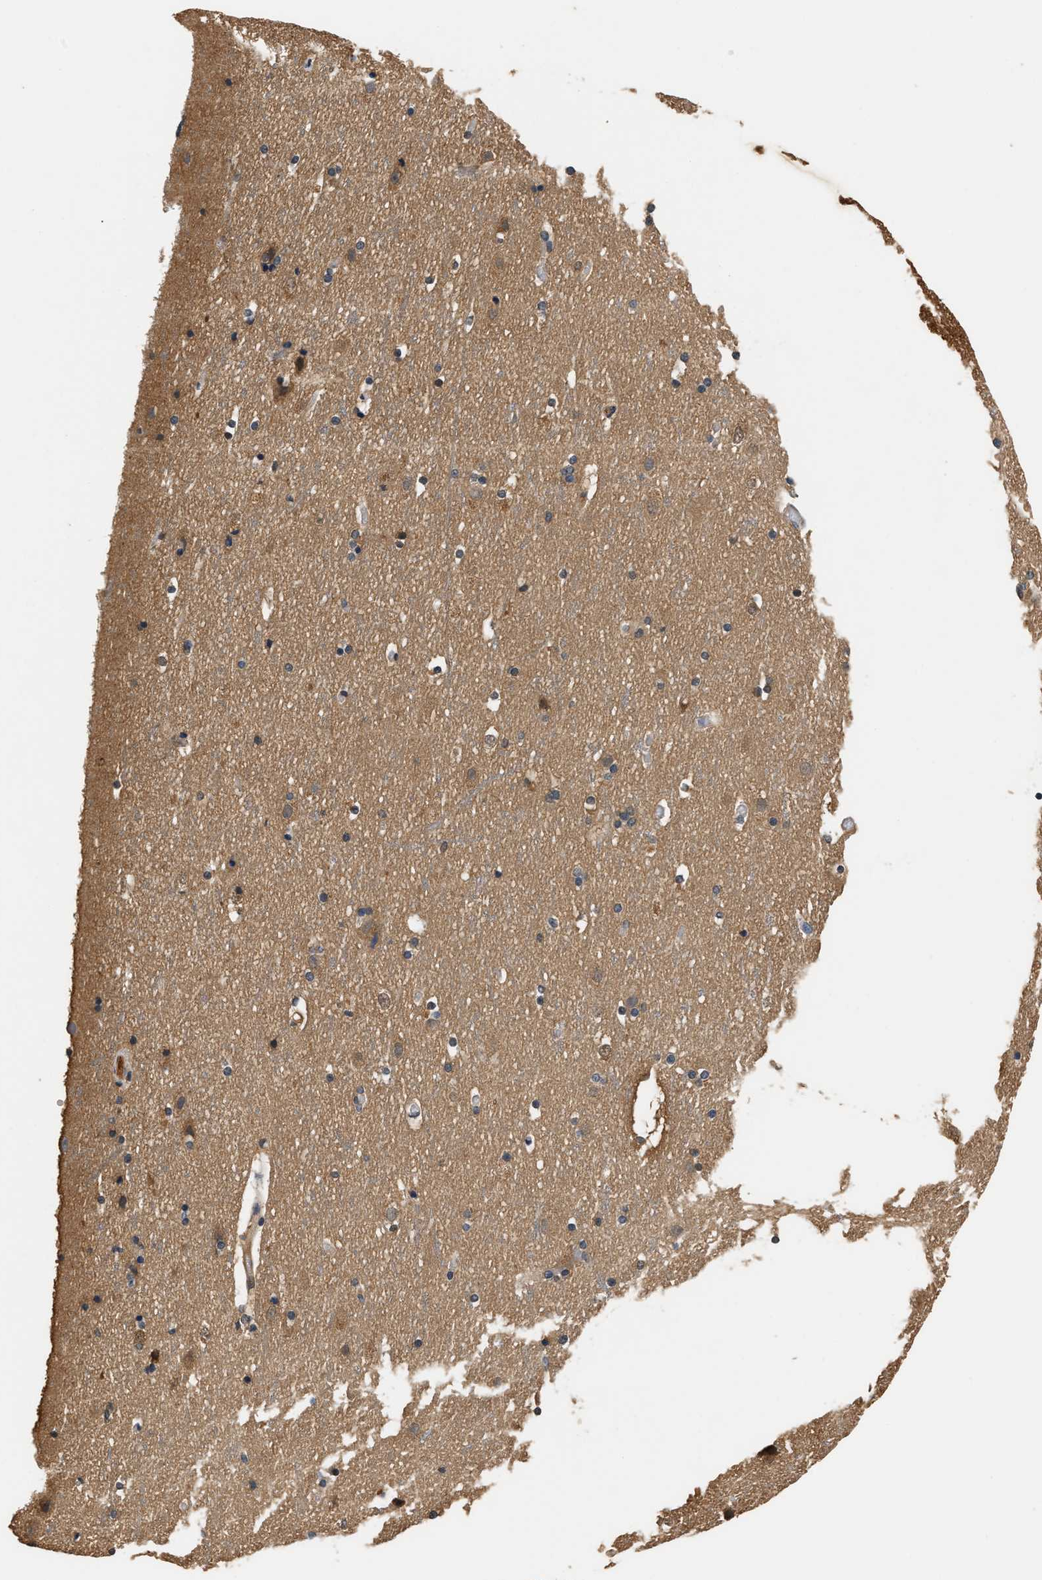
{"staining": {"intensity": "moderate", "quantity": ">75%", "location": "cytoplasmic/membranous"}, "tissue": "cerebral cortex", "cell_type": "Endothelial cells", "image_type": "normal", "snomed": [{"axis": "morphology", "description": "Normal tissue, NOS"}, {"axis": "topography", "description": "Cerebral cortex"}], "caption": "Protein analysis of normal cerebral cortex exhibits moderate cytoplasmic/membranous positivity in about >75% of endothelial cells.", "gene": "GPI", "patient": {"sex": "male", "age": 45}}